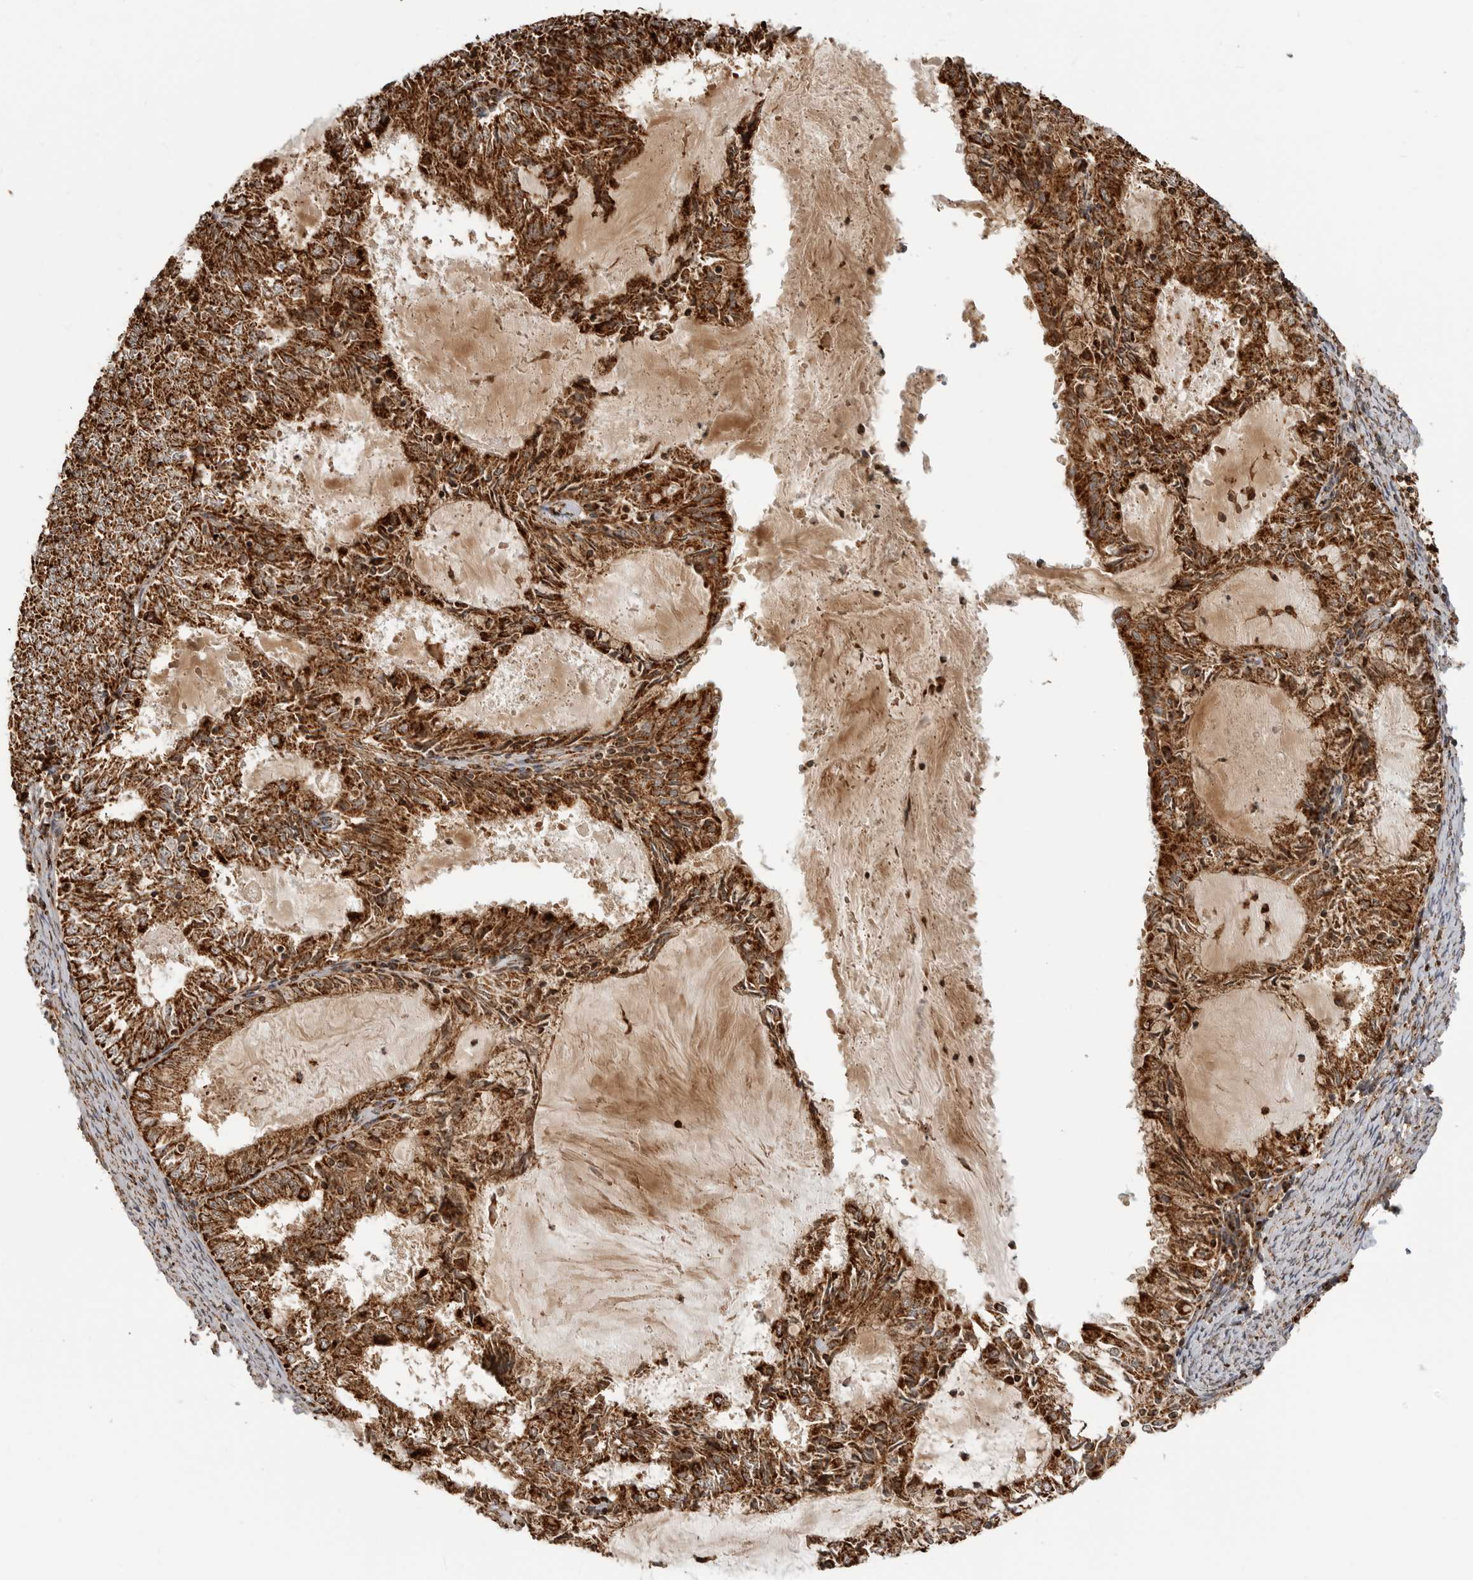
{"staining": {"intensity": "strong", "quantity": ">75%", "location": "cytoplasmic/membranous"}, "tissue": "endometrial cancer", "cell_type": "Tumor cells", "image_type": "cancer", "snomed": [{"axis": "morphology", "description": "Adenocarcinoma, NOS"}, {"axis": "topography", "description": "Endometrium"}], "caption": "Tumor cells exhibit strong cytoplasmic/membranous staining in approximately >75% of cells in endometrial adenocarcinoma.", "gene": "BMP2K", "patient": {"sex": "female", "age": 57}}